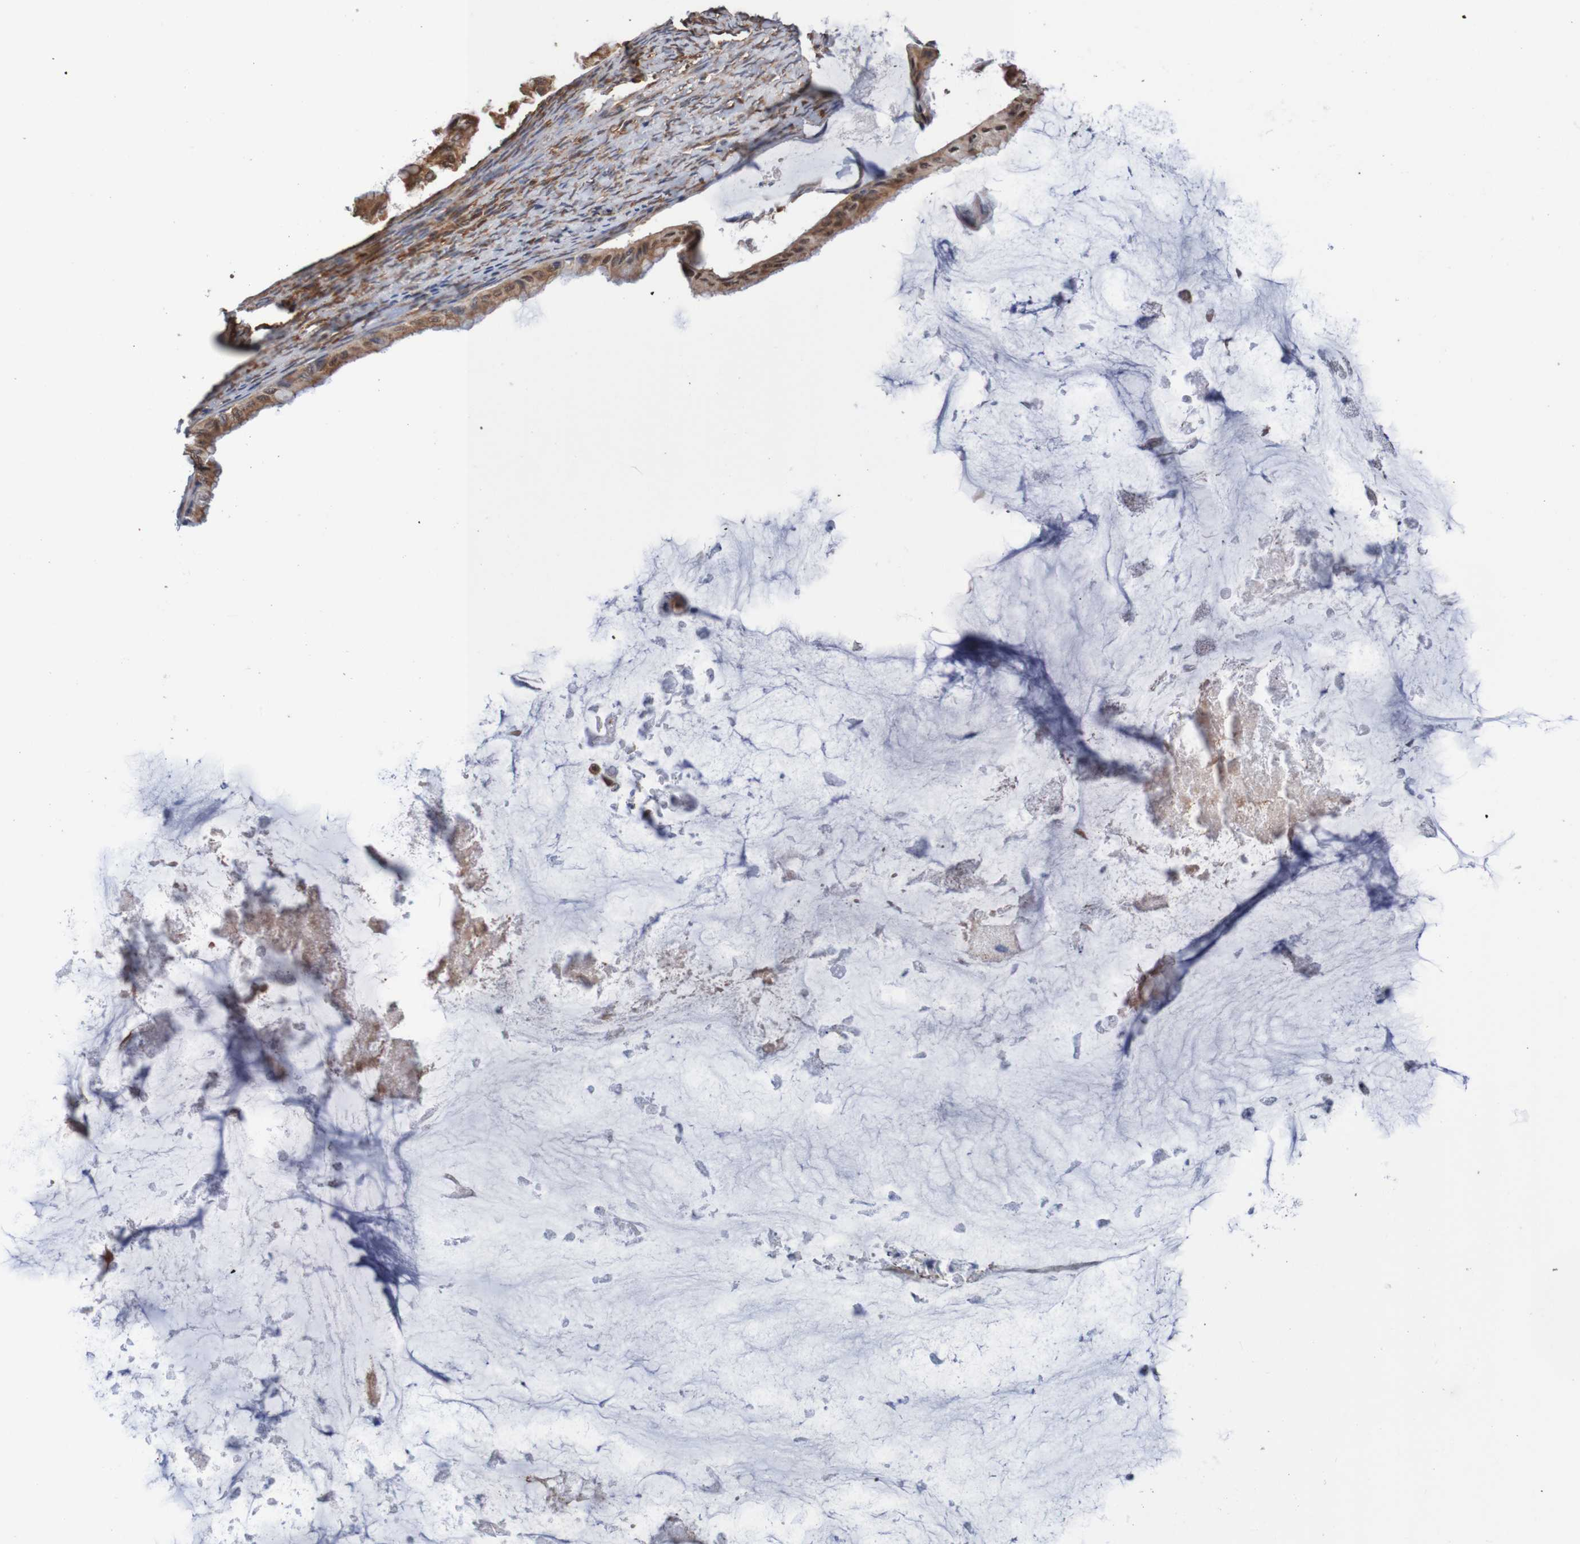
{"staining": {"intensity": "moderate", "quantity": ">75%", "location": "cytoplasmic/membranous"}, "tissue": "ovarian cancer", "cell_type": "Tumor cells", "image_type": "cancer", "snomed": [{"axis": "morphology", "description": "Cystadenocarcinoma, mucinous, NOS"}, {"axis": "topography", "description": "Ovary"}], "caption": "Tumor cells demonstrate medium levels of moderate cytoplasmic/membranous staining in about >75% of cells in human ovarian cancer. (Brightfield microscopy of DAB IHC at high magnification).", "gene": "AXIN1", "patient": {"sex": "female", "age": 61}}